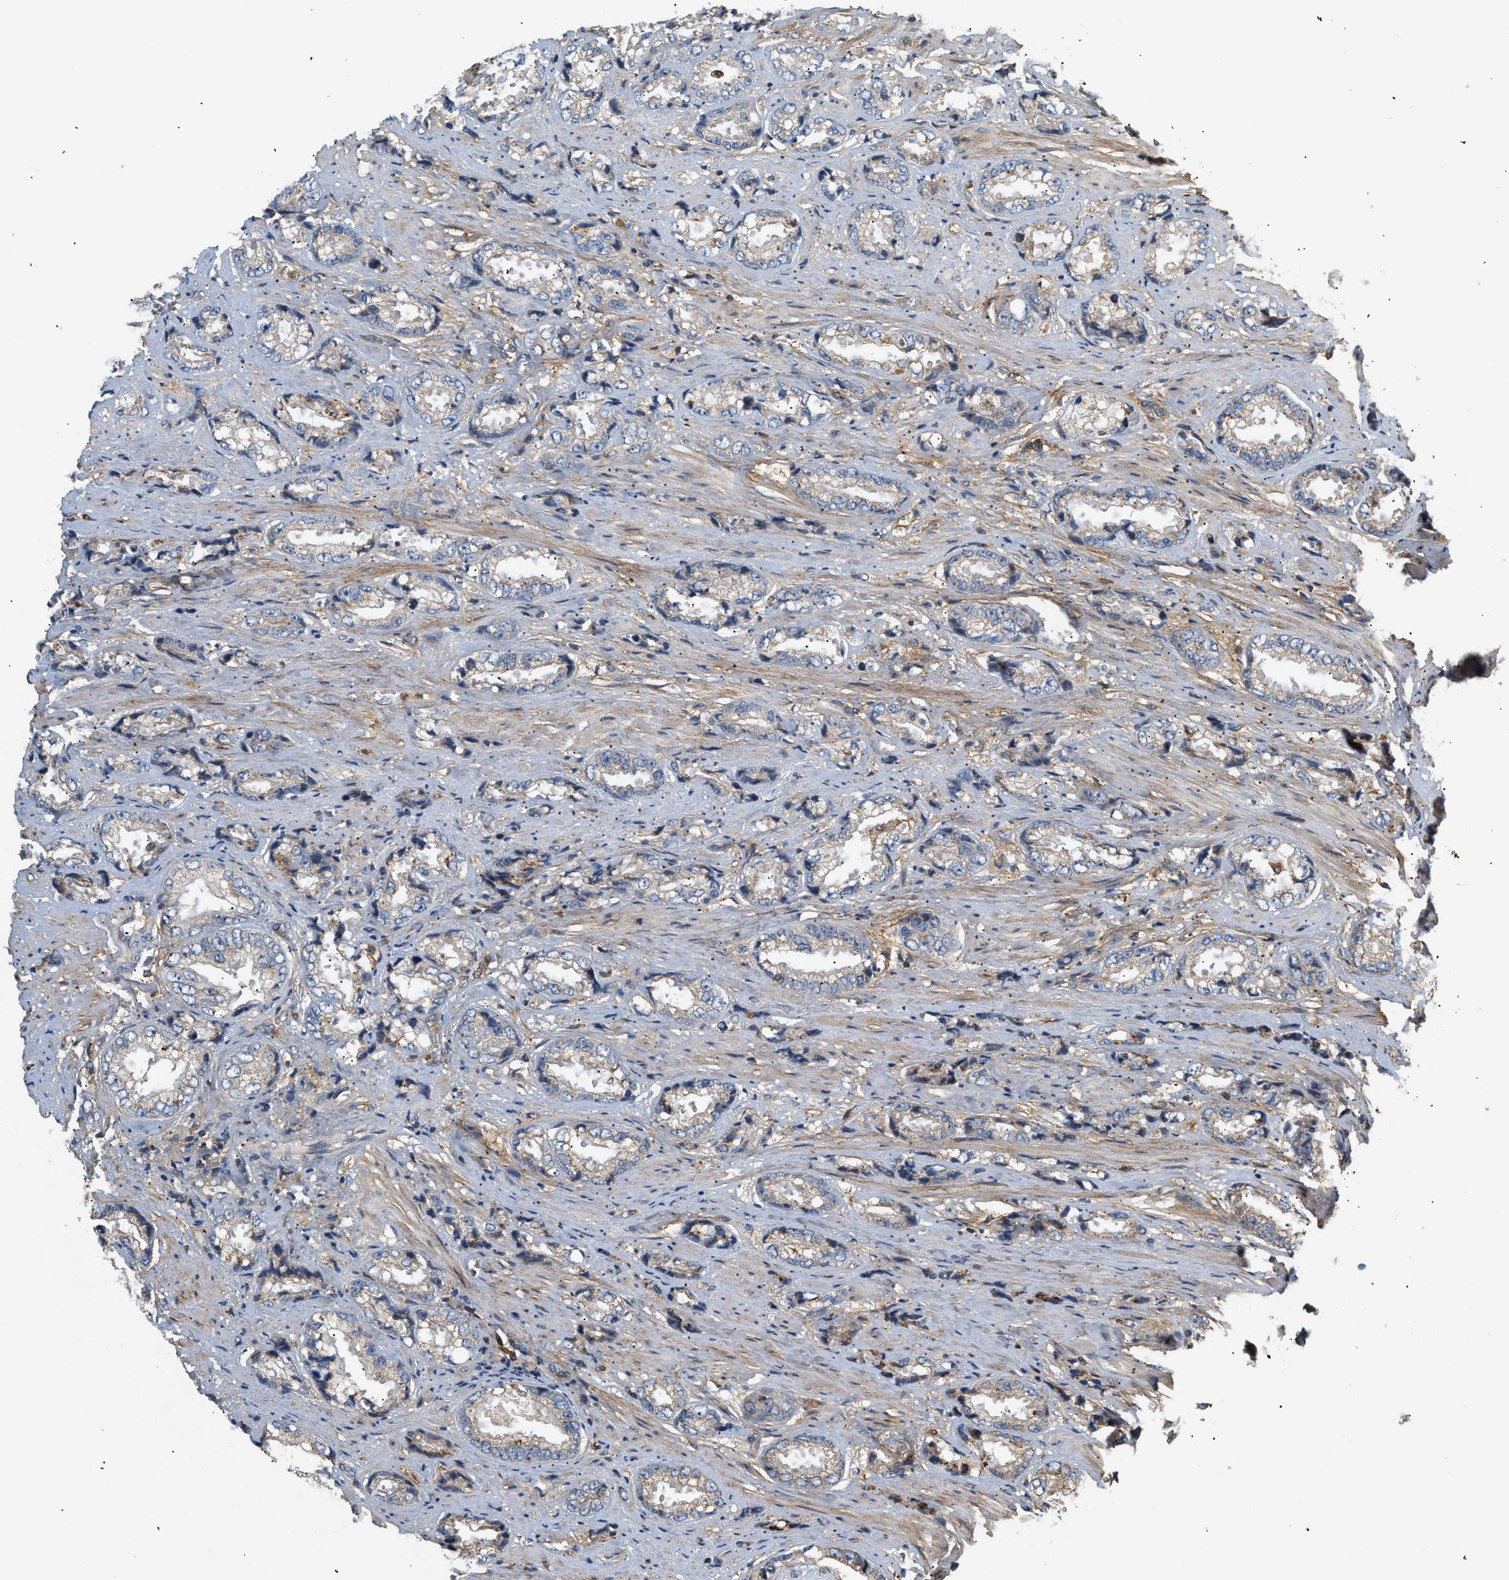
{"staining": {"intensity": "weak", "quantity": "<25%", "location": "cytoplasmic/membranous"}, "tissue": "prostate cancer", "cell_type": "Tumor cells", "image_type": "cancer", "snomed": [{"axis": "morphology", "description": "Adenocarcinoma, High grade"}, {"axis": "topography", "description": "Prostate"}], "caption": "Human prostate cancer stained for a protein using IHC demonstrates no staining in tumor cells.", "gene": "FARS2", "patient": {"sex": "male", "age": 61}}